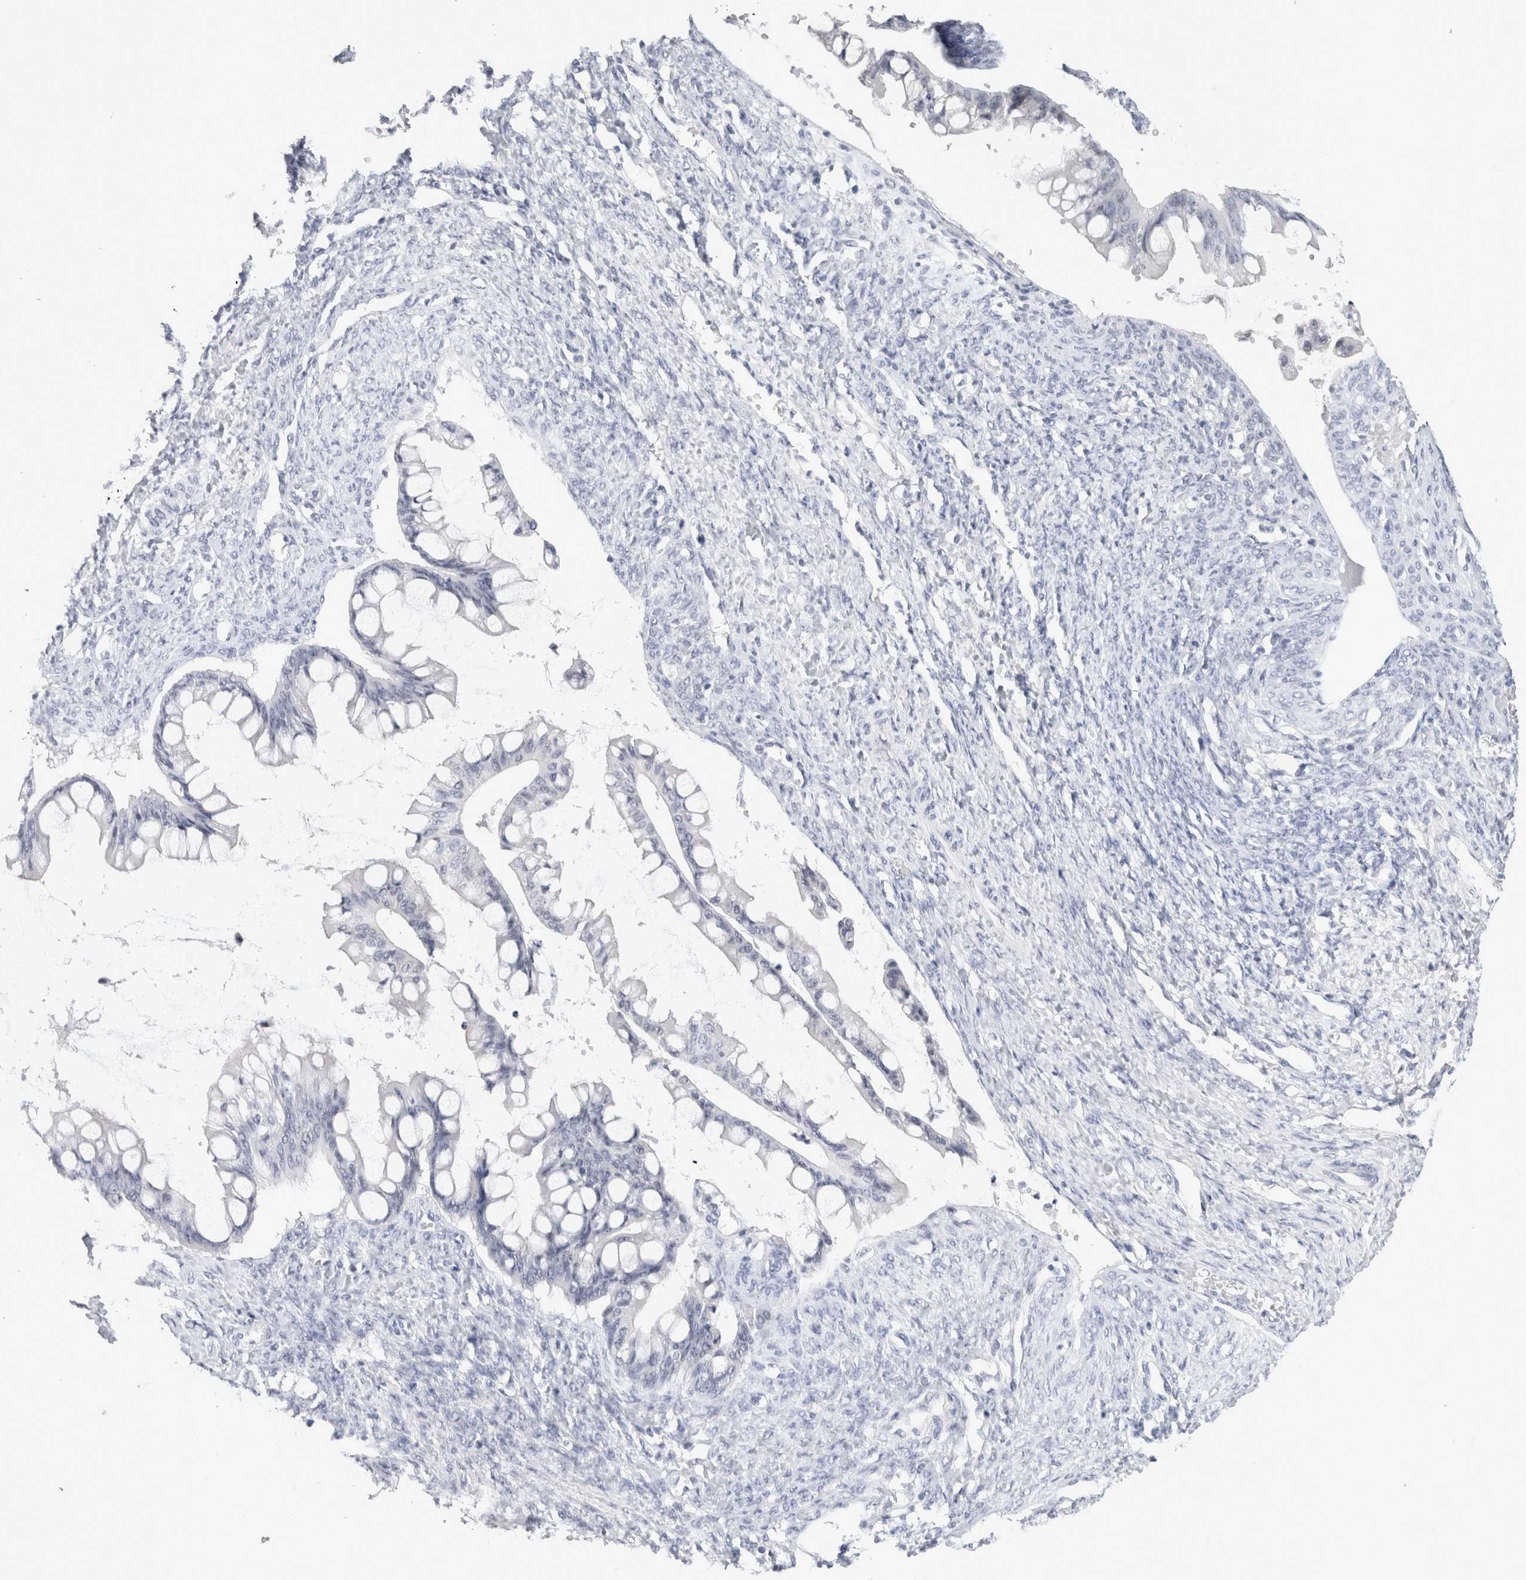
{"staining": {"intensity": "negative", "quantity": "none", "location": "none"}, "tissue": "ovarian cancer", "cell_type": "Tumor cells", "image_type": "cancer", "snomed": [{"axis": "morphology", "description": "Cystadenocarcinoma, mucinous, NOS"}, {"axis": "topography", "description": "Ovary"}], "caption": "There is no significant expression in tumor cells of ovarian mucinous cystadenocarcinoma.", "gene": "TONSL", "patient": {"sex": "female", "age": 73}}